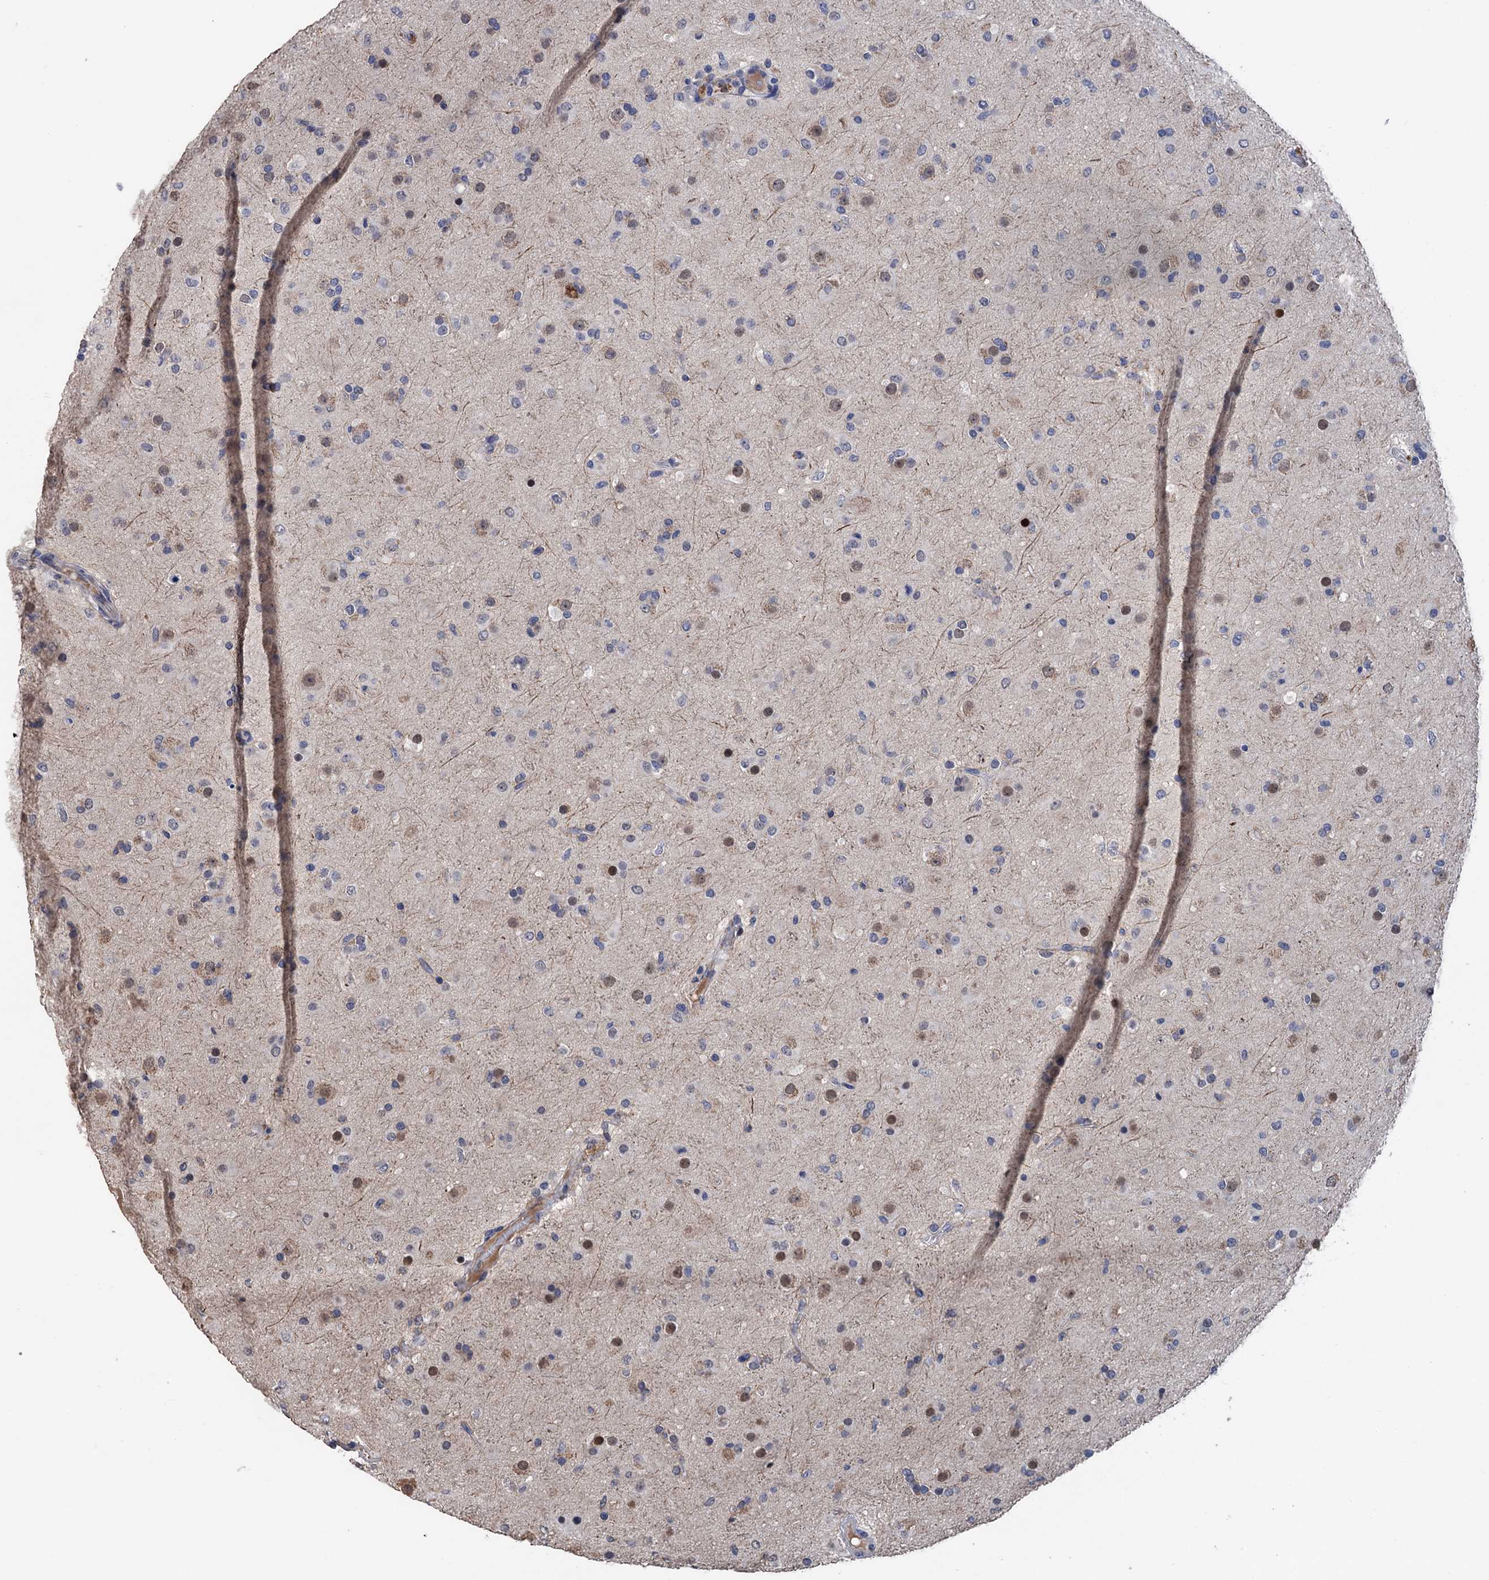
{"staining": {"intensity": "moderate", "quantity": "<25%", "location": "nuclear"}, "tissue": "glioma", "cell_type": "Tumor cells", "image_type": "cancer", "snomed": [{"axis": "morphology", "description": "Glioma, malignant, Low grade"}, {"axis": "topography", "description": "Brain"}], "caption": "A brown stain highlights moderate nuclear staining of a protein in malignant glioma (low-grade) tumor cells. The staining was performed using DAB (3,3'-diaminobenzidine), with brown indicating positive protein expression. Nuclei are stained blue with hematoxylin.", "gene": "ART5", "patient": {"sex": "male", "age": 65}}